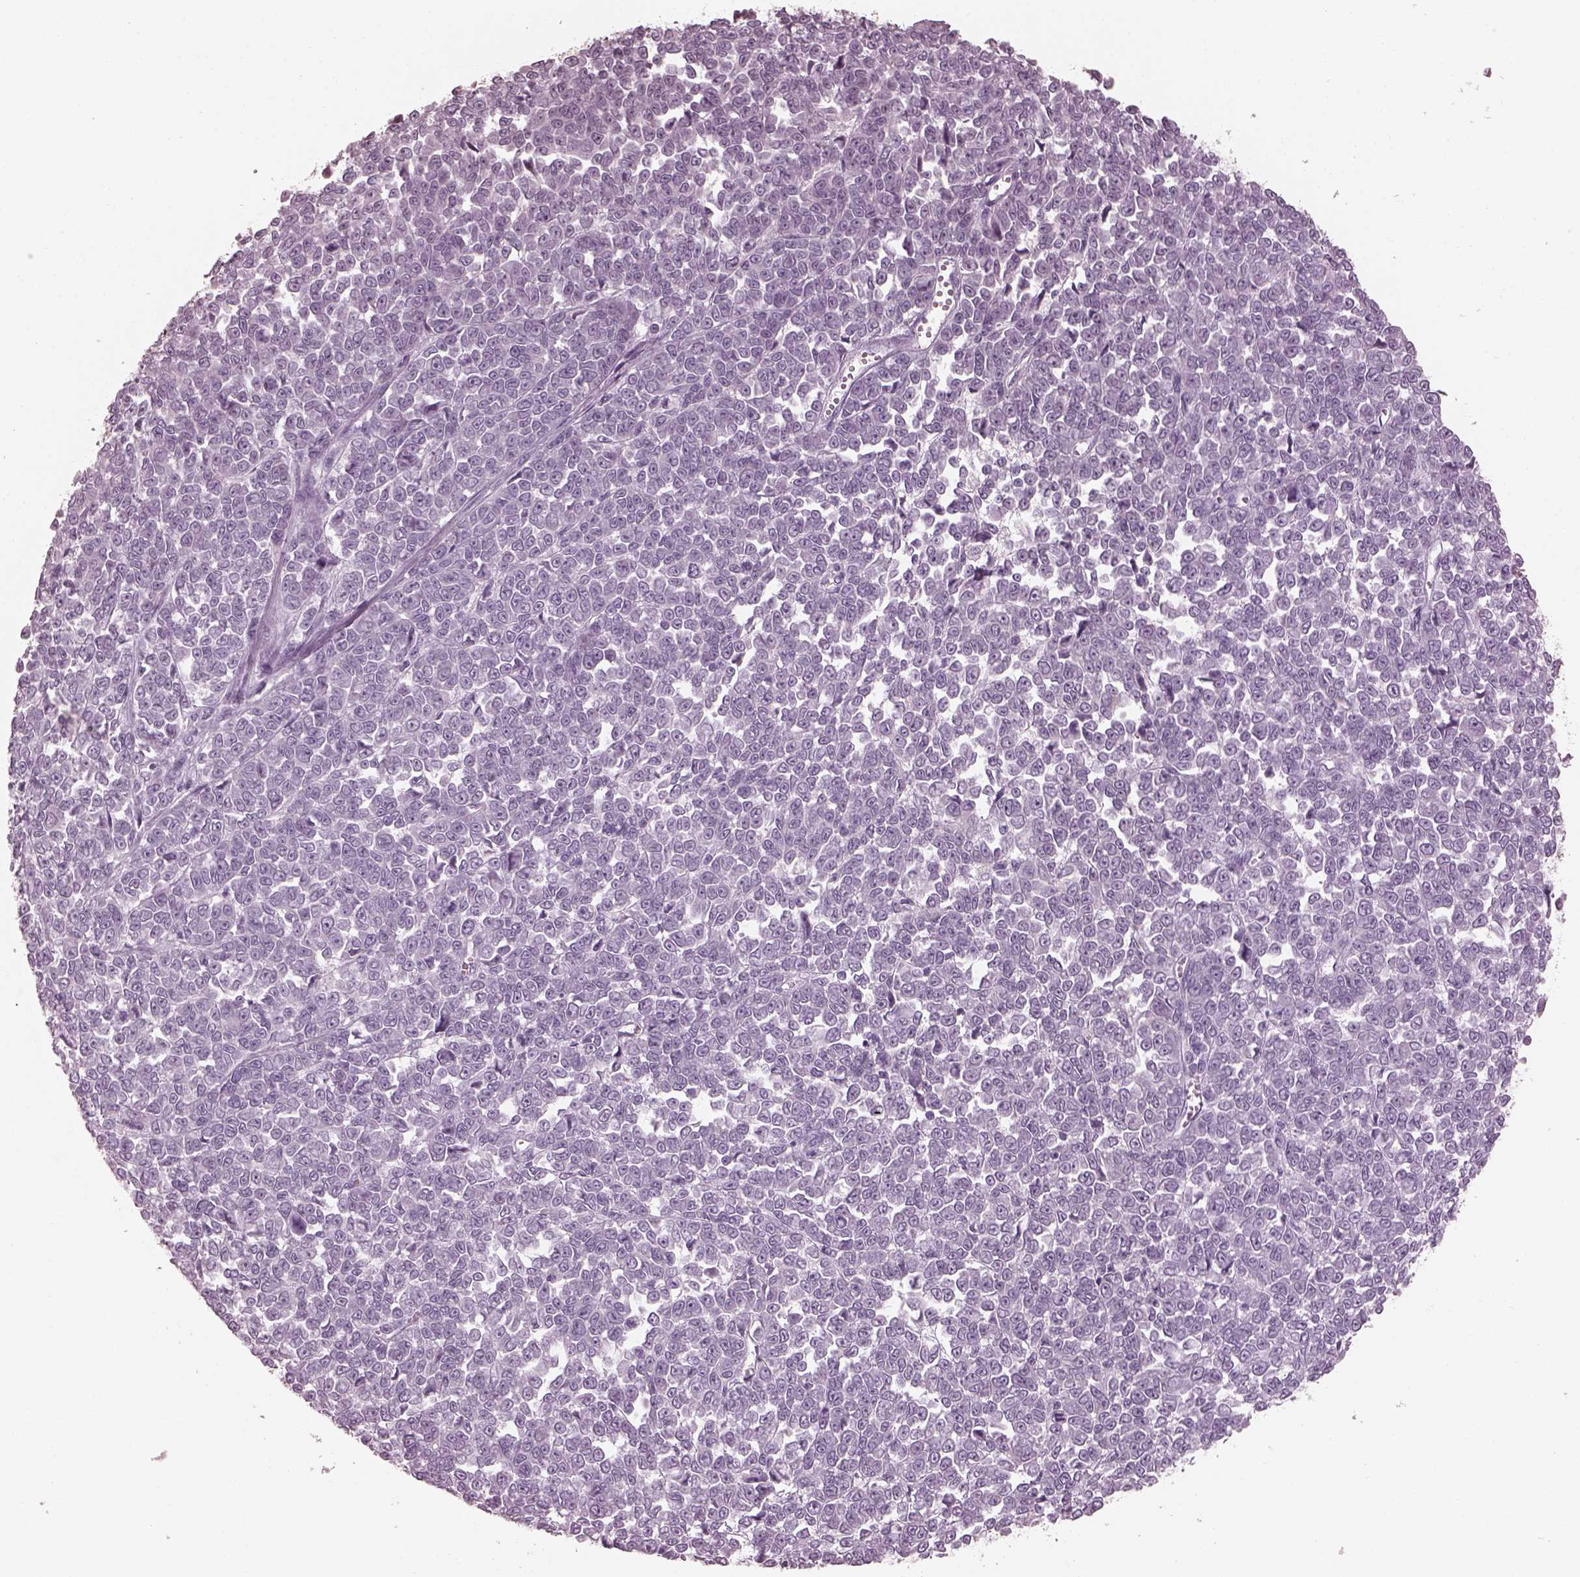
{"staining": {"intensity": "negative", "quantity": "none", "location": "none"}, "tissue": "melanoma", "cell_type": "Tumor cells", "image_type": "cancer", "snomed": [{"axis": "morphology", "description": "Malignant melanoma, NOS"}, {"axis": "topography", "description": "Skin"}], "caption": "DAB (3,3'-diaminobenzidine) immunohistochemical staining of human melanoma reveals no significant expression in tumor cells. (DAB immunohistochemistry with hematoxylin counter stain).", "gene": "C2orf81", "patient": {"sex": "female", "age": 95}}